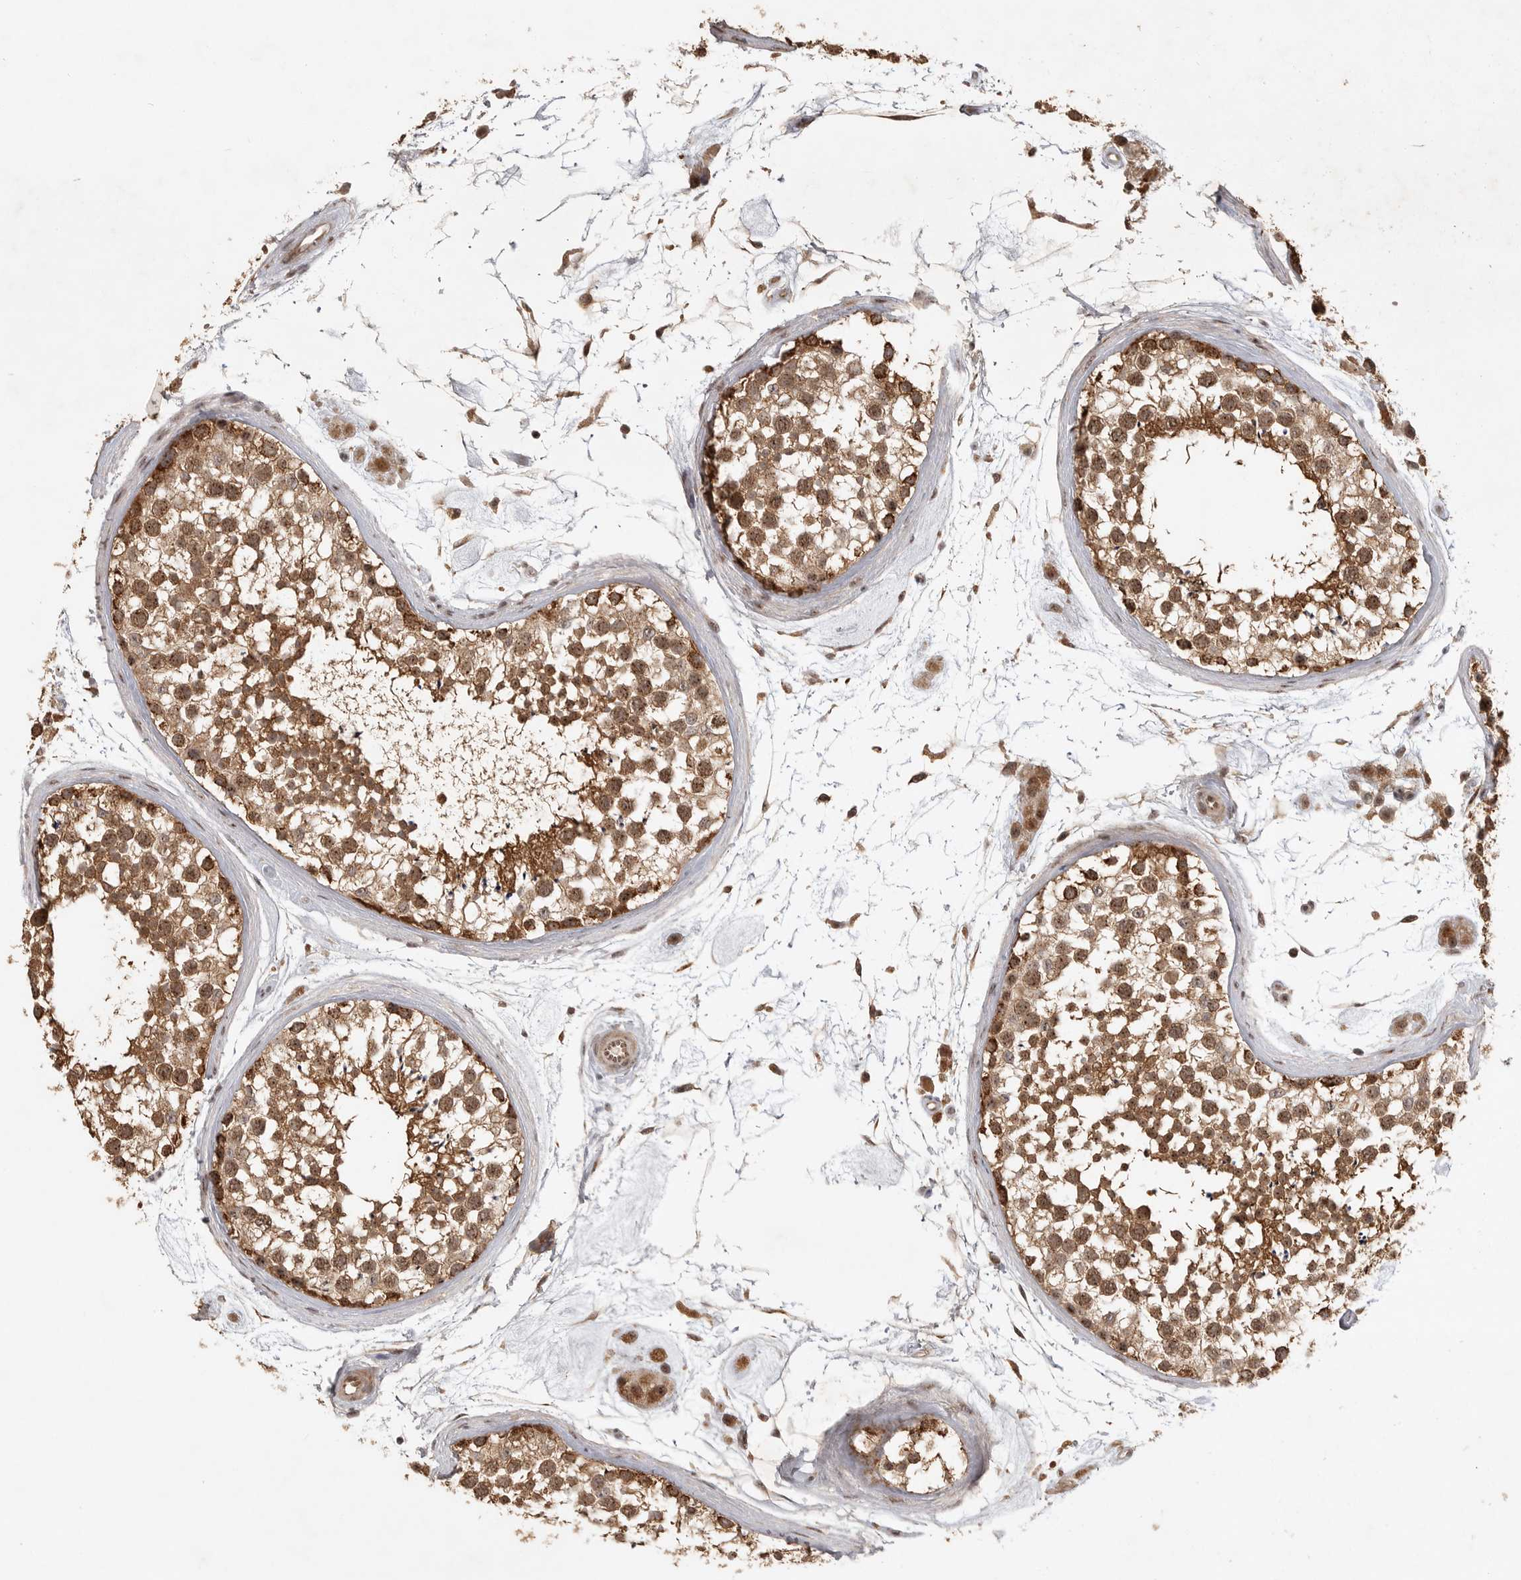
{"staining": {"intensity": "strong", "quantity": ">75%", "location": "cytoplasmic/membranous,nuclear"}, "tissue": "testis", "cell_type": "Cells in seminiferous ducts", "image_type": "normal", "snomed": [{"axis": "morphology", "description": "Normal tissue, NOS"}, {"axis": "topography", "description": "Testis"}], "caption": "This is a micrograph of immunohistochemistry (IHC) staining of unremarkable testis, which shows strong staining in the cytoplasmic/membranous,nuclear of cells in seminiferous ducts.", "gene": "POMP", "patient": {"sex": "male", "age": 46}}